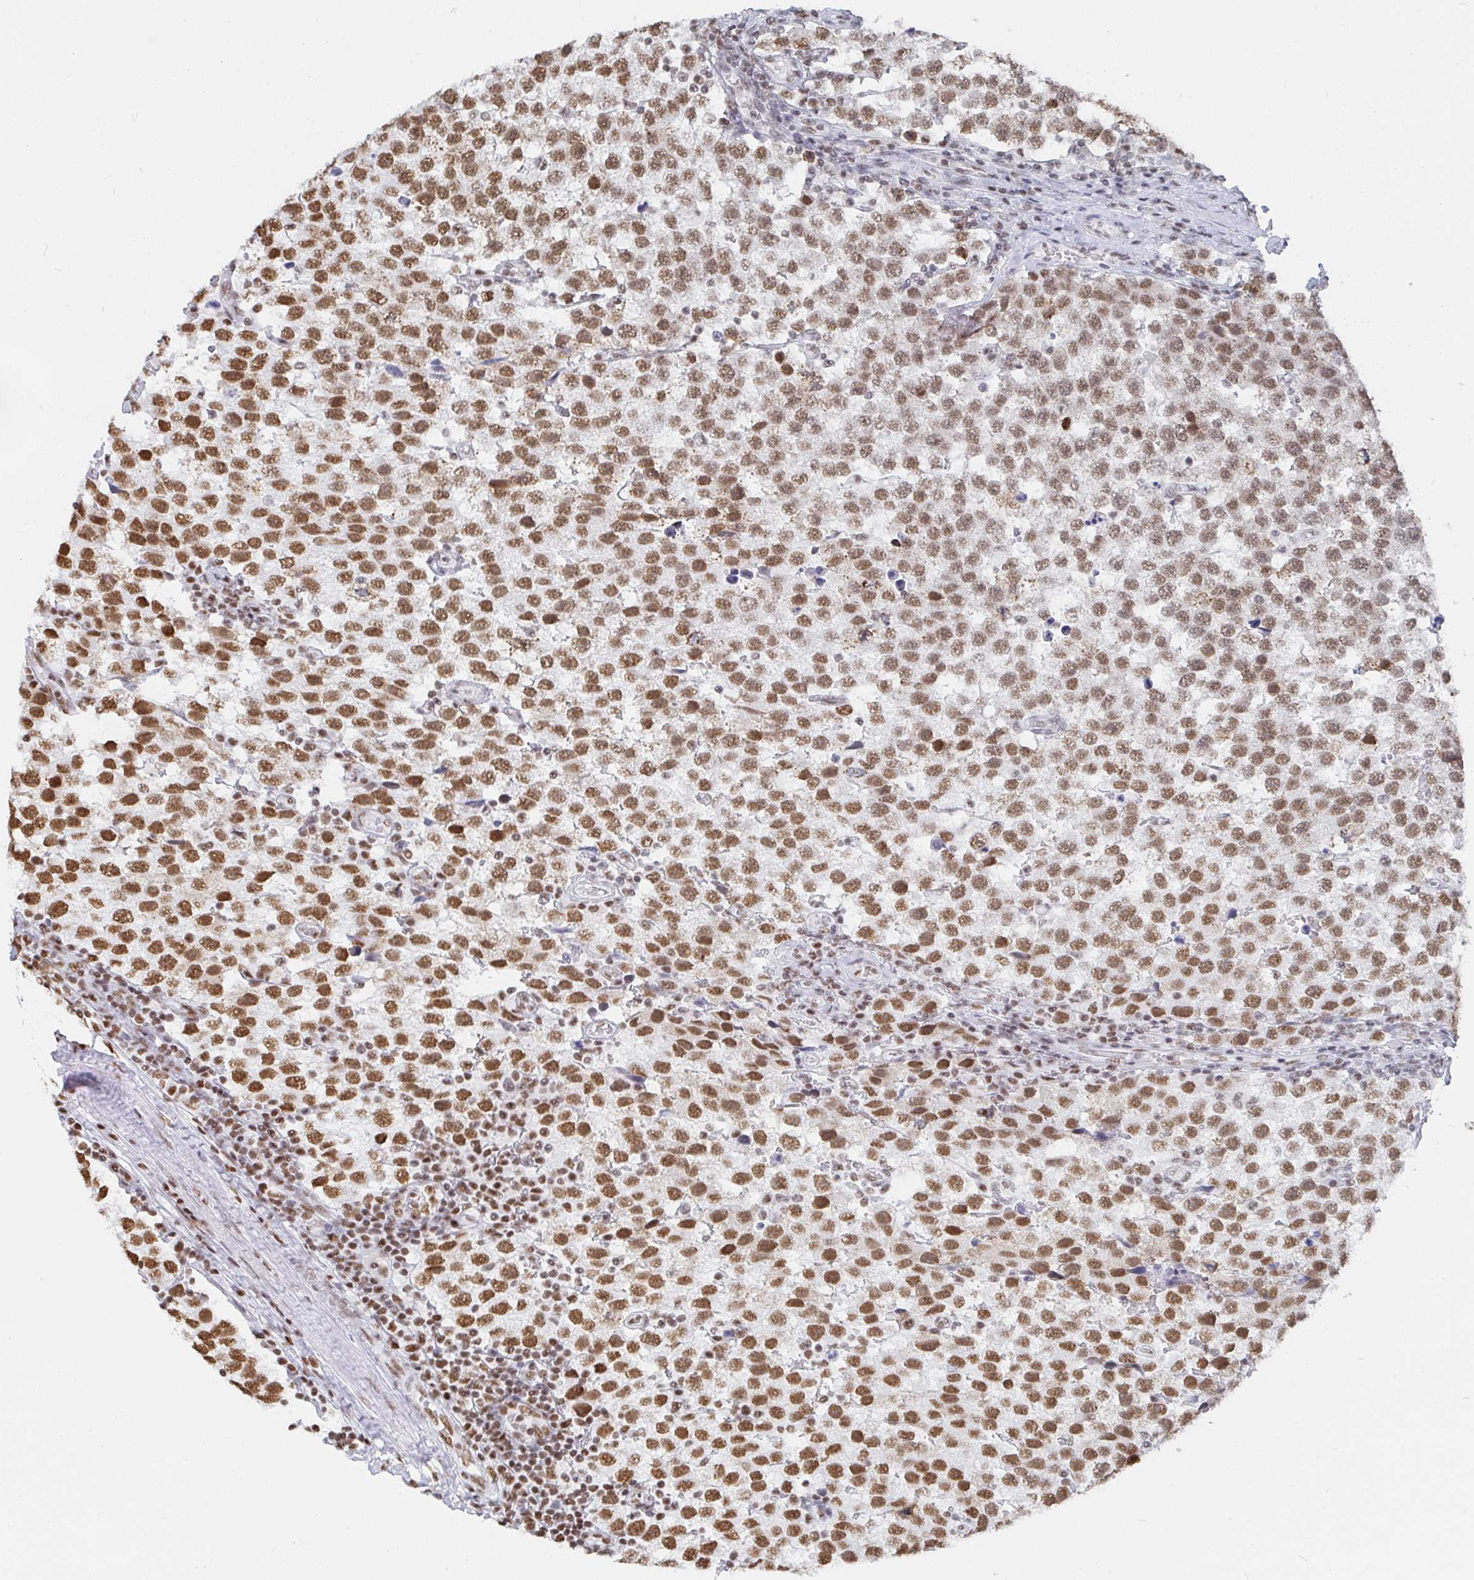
{"staining": {"intensity": "moderate", "quantity": ">75%", "location": "nuclear"}, "tissue": "testis cancer", "cell_type": "Tumor cells", "image_type": "cancer", "snomed": [{"axis": "morphology", "description": "Seminoma, NOS"}, {"axis": "topography", "description": "Testis"}], "caption": "Immunohistochemistry (DAB (3,3'-diaminobenzidine)) staining of human testis cancer exhibits moderate nuclear protein staining in about >75% of tumor cells.", "gene": "EWSR1", "patient": {"sex": "male", "age": 34}}